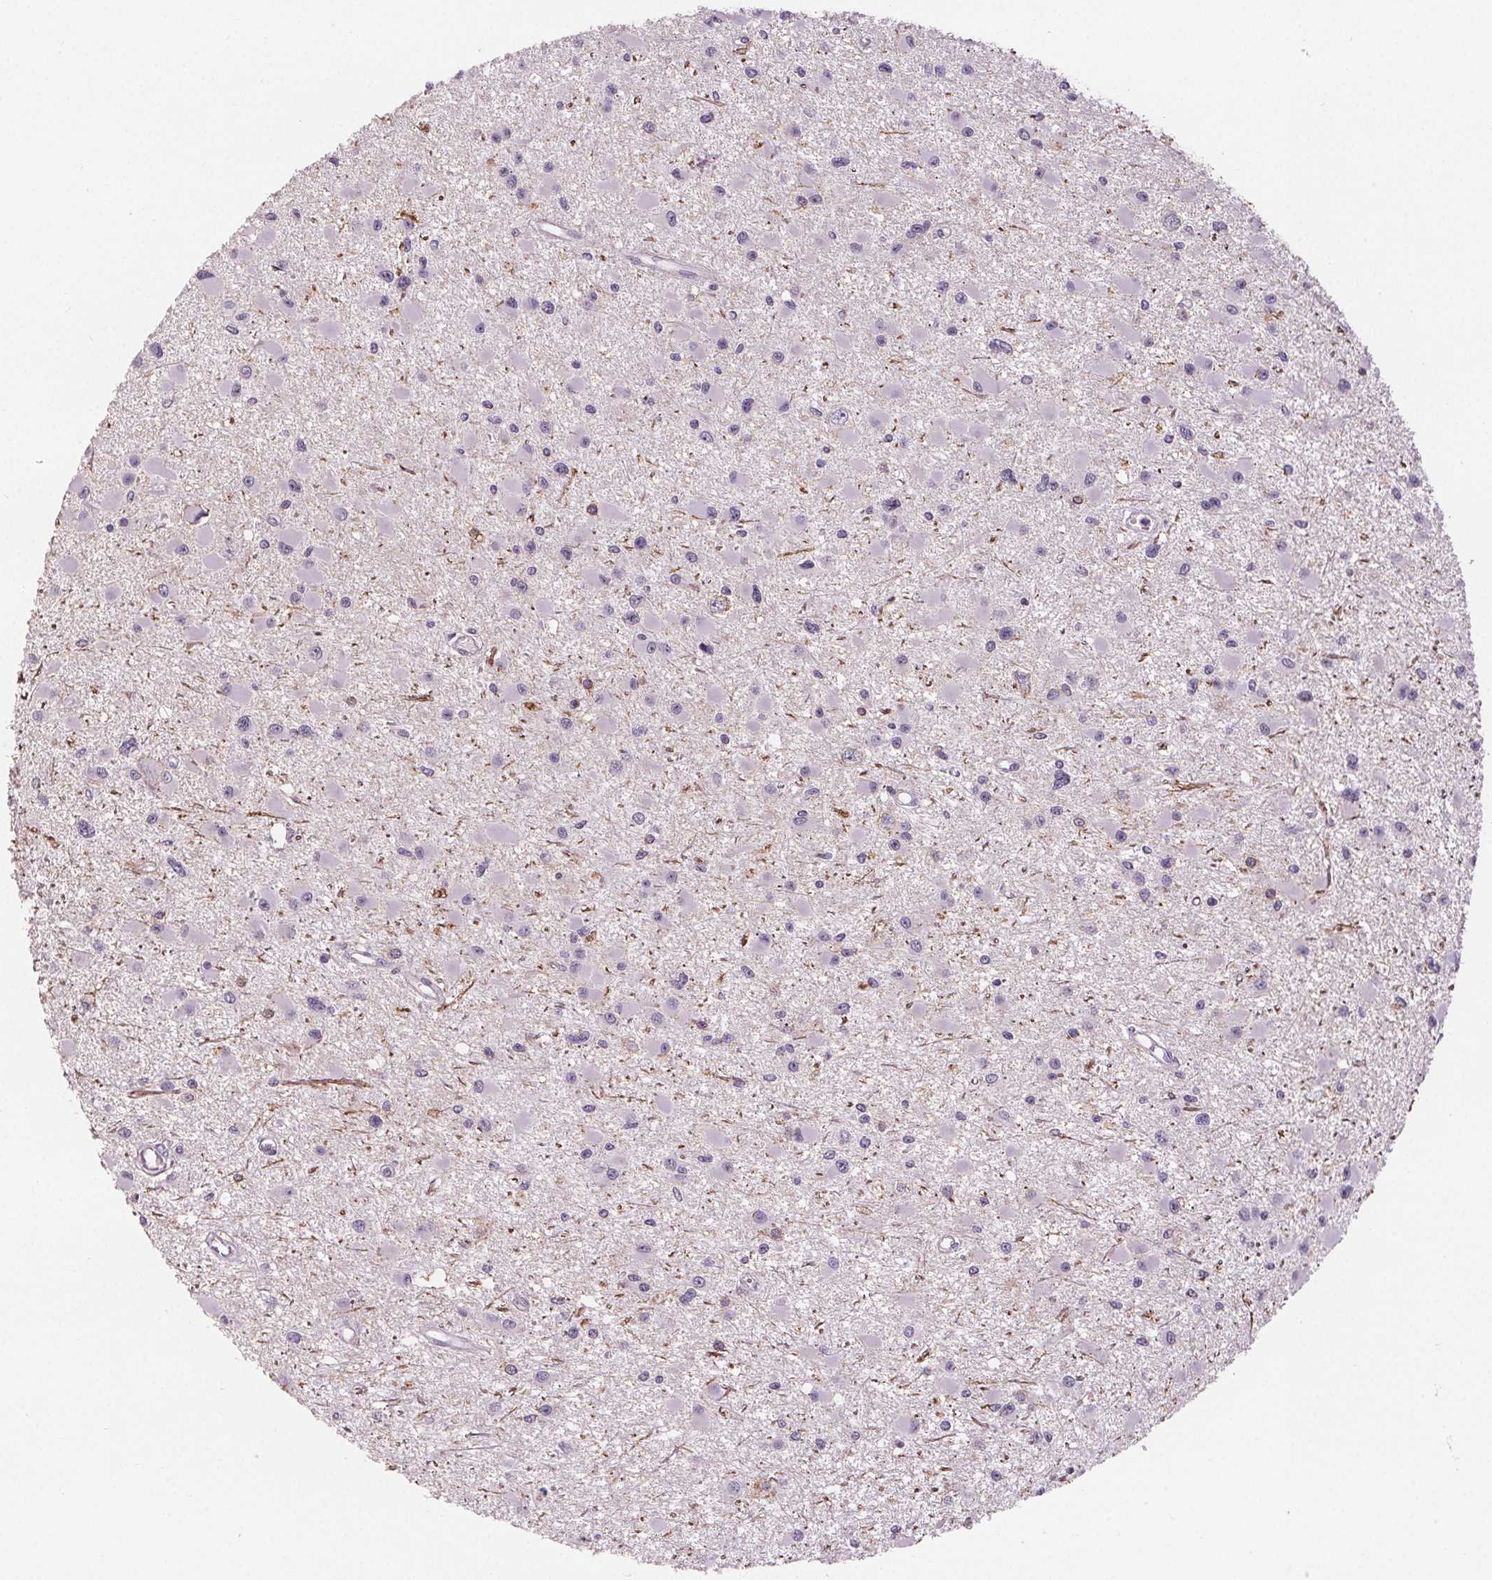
{"staining": {"intensity": "negative", "quantity": "none", "location": "none"}, "tissue": "glioma", "cell_type": "Tumor cells", "image_type": "cancer", "snomed": [{"axis": "morphology", "description": "Glioma, malignant, High grade"}, {"axis": "topography", "description": "Brain"}], "caption": "Tumor cells are negative for brown protein staining in glioma.", "gene": "ATP1A1", "patient": {"sex": "male", "age": 54}}